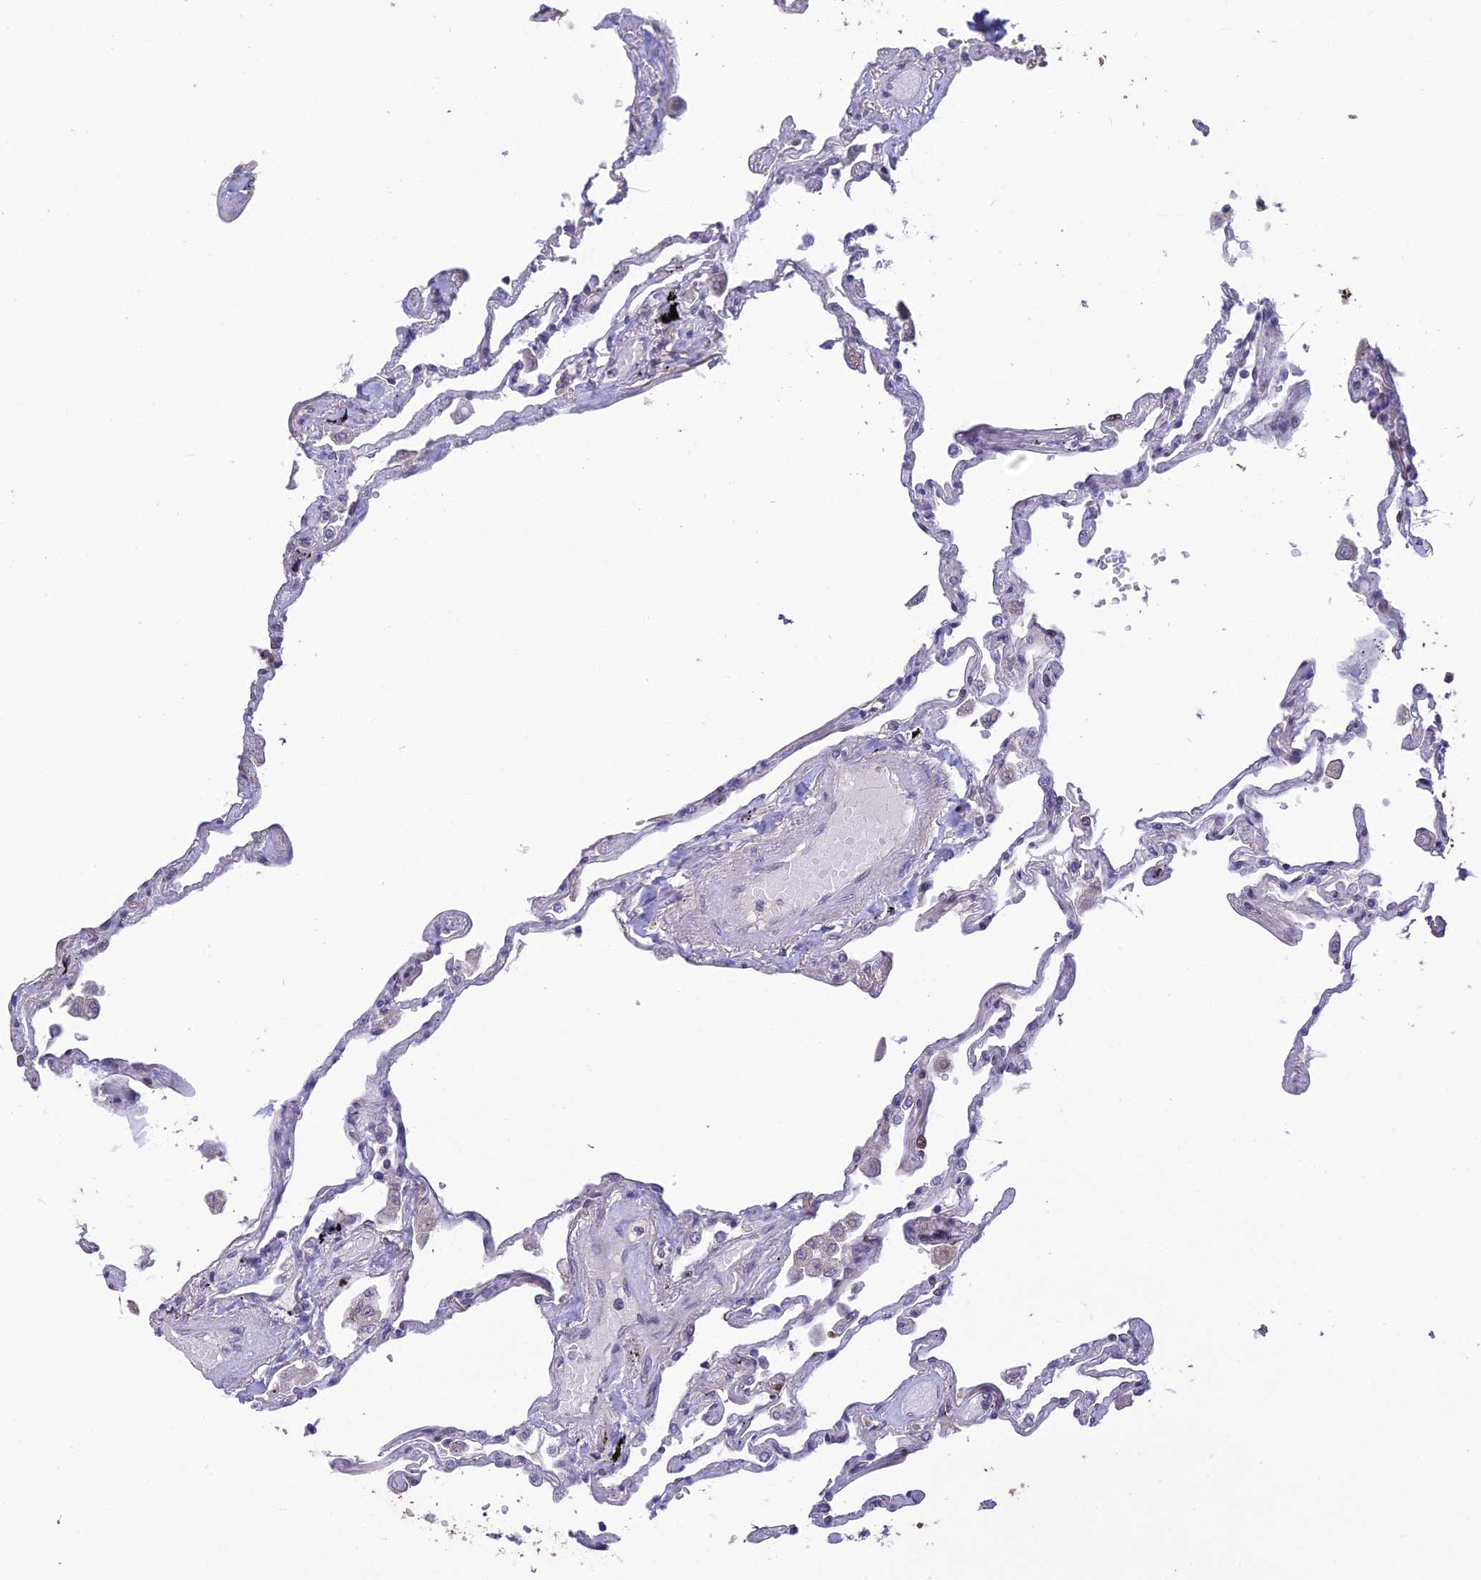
{"staining": {"intensity": "negative", "quantity": "none", "location": "none"}, "tissue": "lung", "cell_type": "Alveolar cells", "image_type": "normal", "snomed": [{"axis": "morphology", "description": "Normal tissue, NOS"}, {"axis": "topography", "description": "Lung"}], "caption": "High power microscopy photomicrograph of an immunohistochemistry photomicrograph of unremarkable lung, revealing no significant staining in alveolar cells. Brightfield microscopy of immunohistochemistry stained with DAB (3,3'-diaminobenzidine) (brown) and hematoxylin (blue), captured at high magnification.", "gene": "BMT2", "patient": {"sex": "female", "age": 67}}